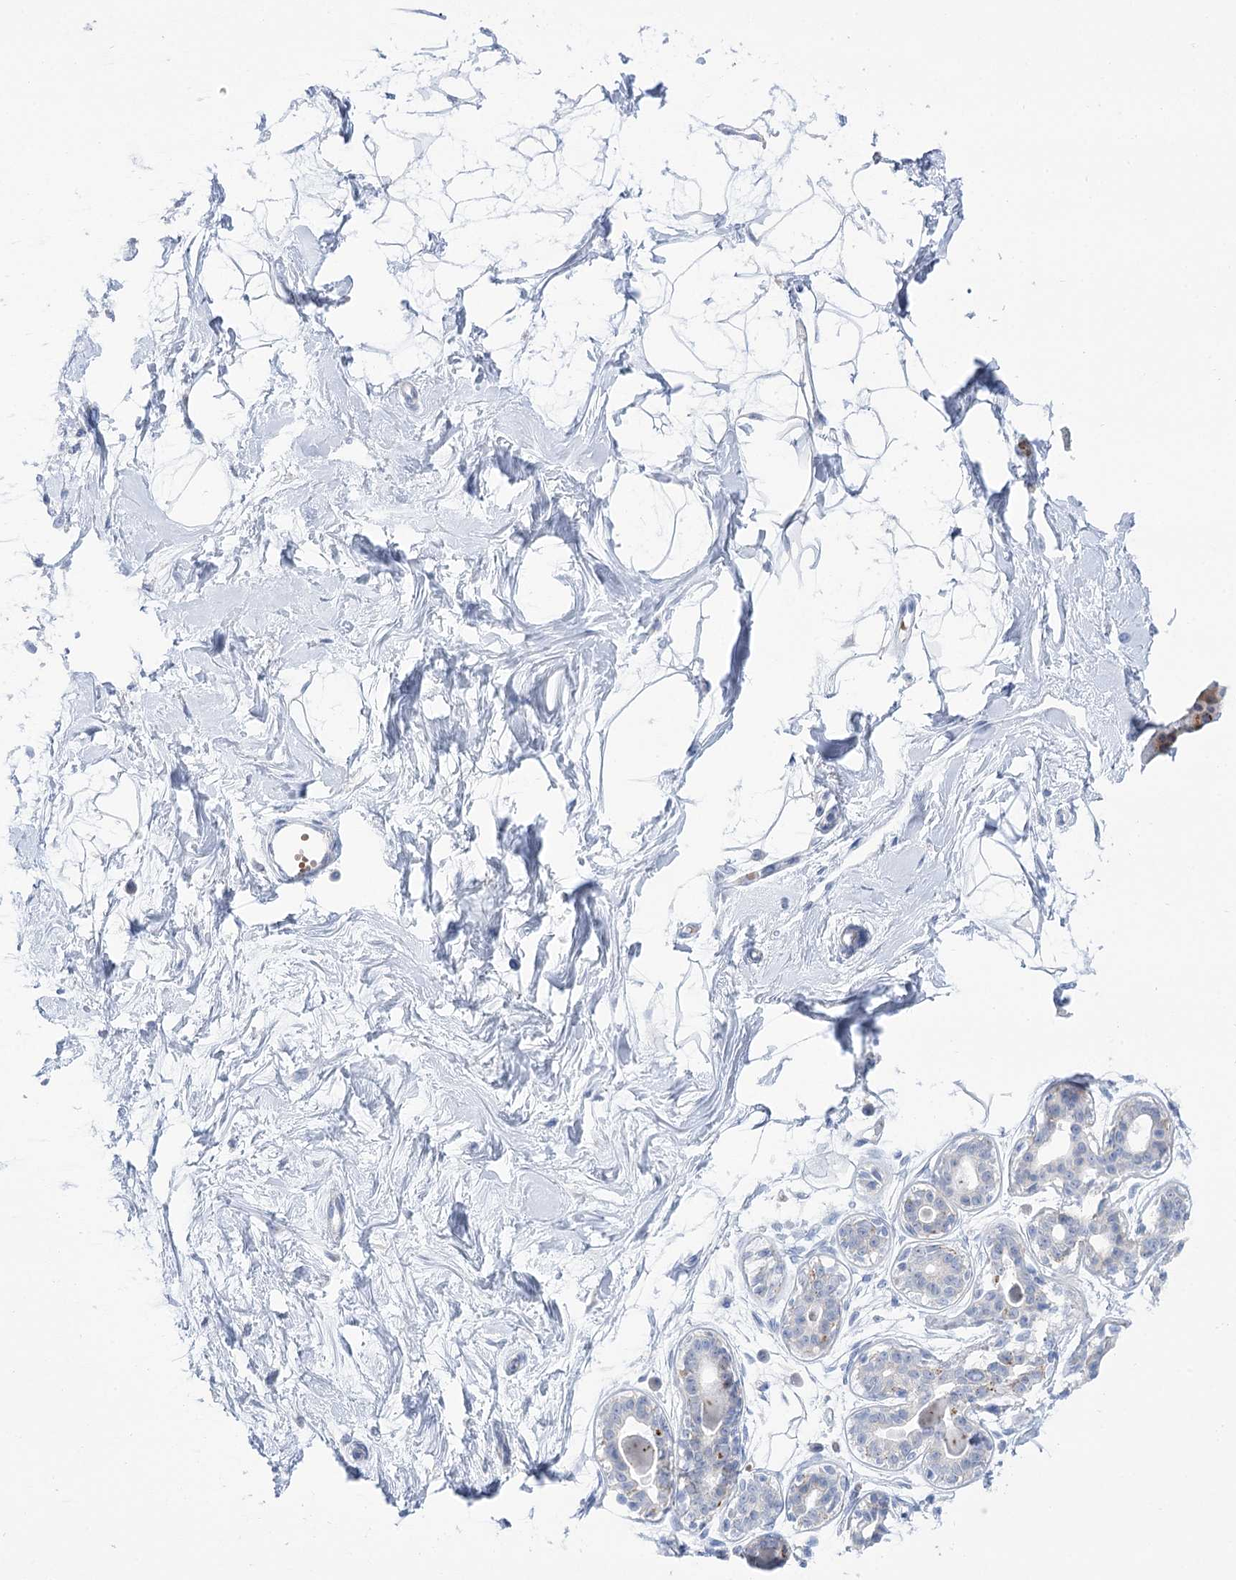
{"staining": {"intensity": "negative", "quantity": "none", "location": "none"}, "tissue": "breast", "cell_type": "Adipocytes", "image_type": "normal", "snomed": [{"axis": "morphology", "description": "Normal tissue, NOS"}, {"axis": "topography", "description": "Breast"}], "caption": "Image shows no protein expression in adipocytes of unremarkable breast.", "gene": "SIAE", "patient": {"sex": "female", "age": 45}}